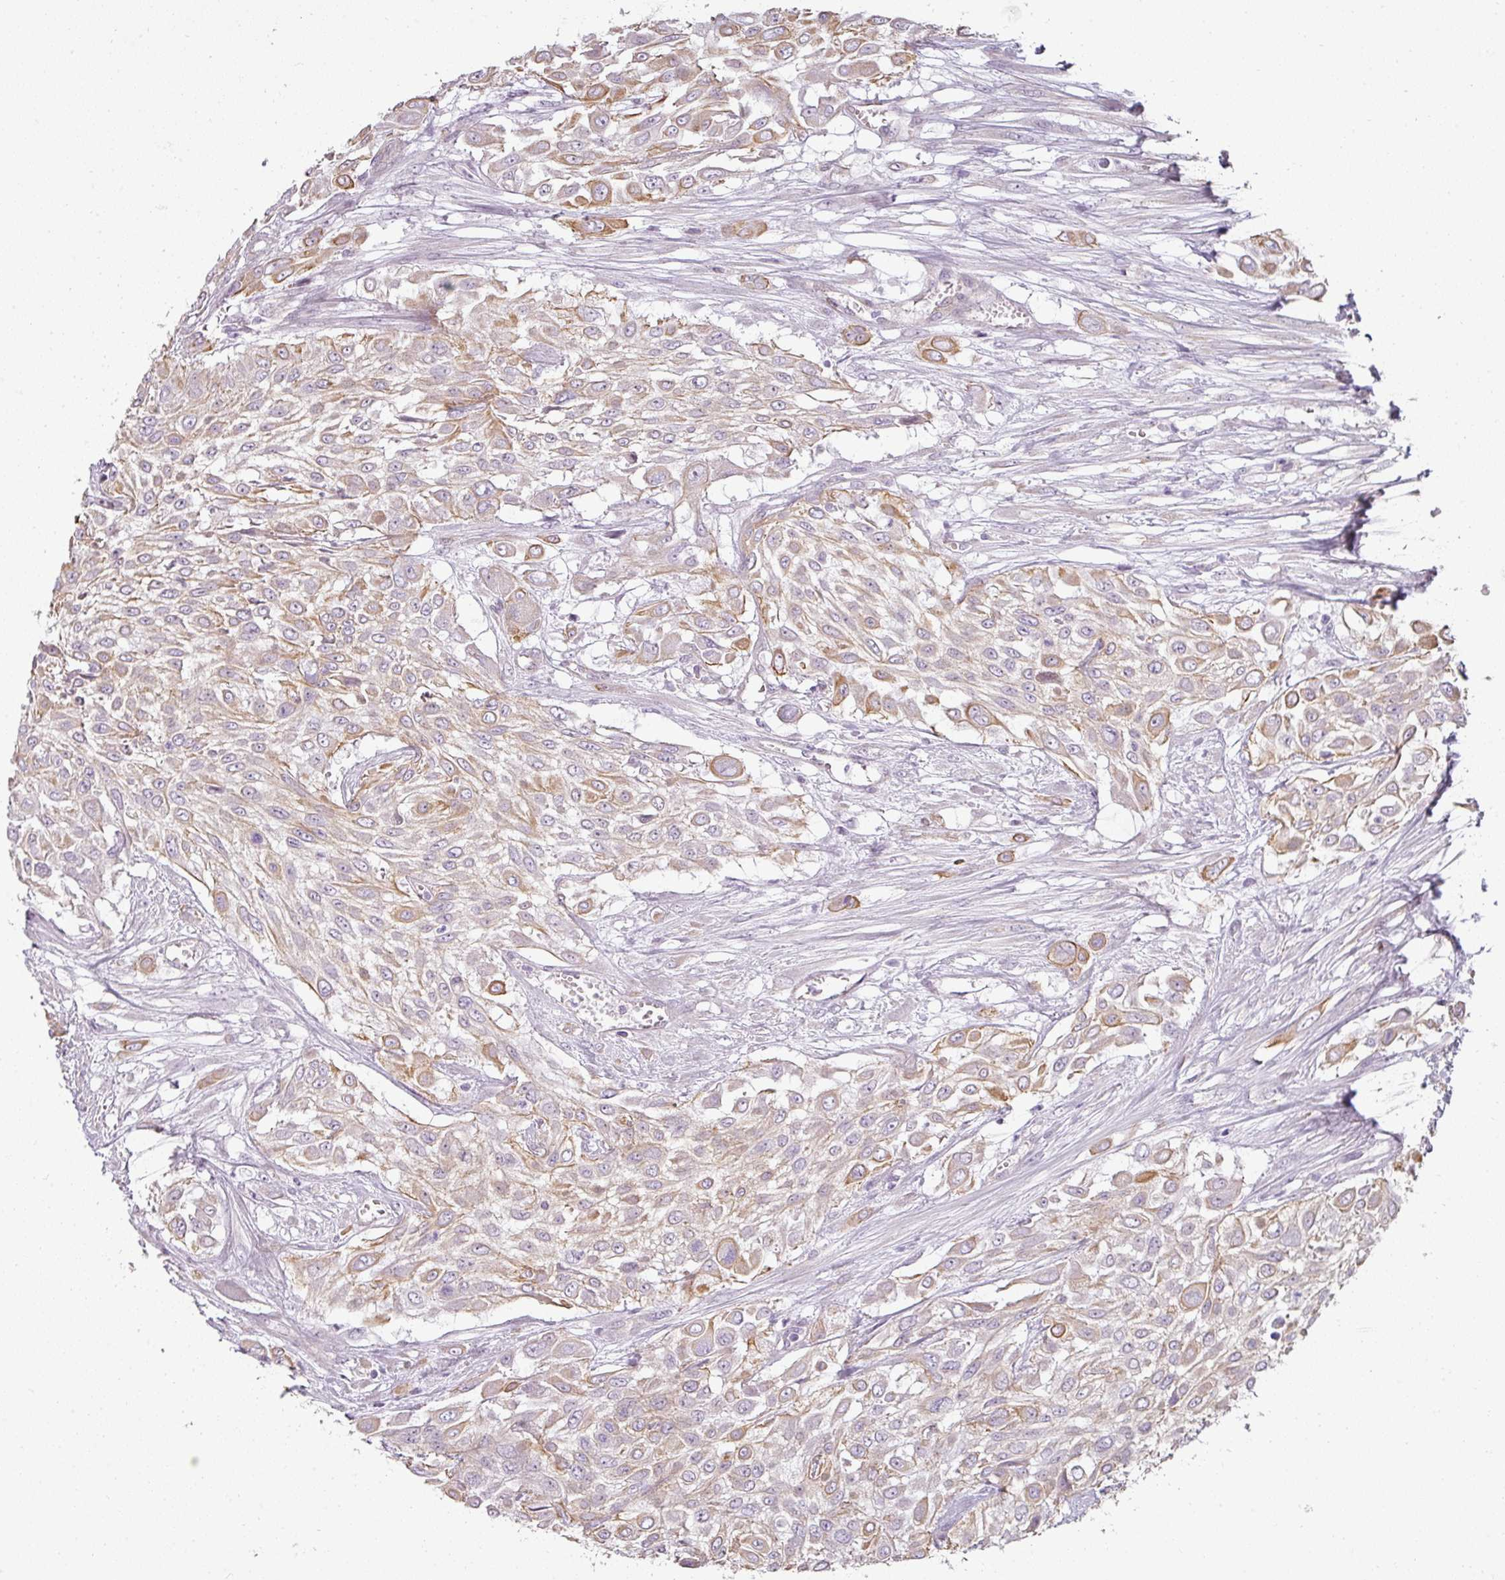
{"staining": {"intensity": "weak", "quantity": ">75%", "location": "cytoplasmic/membranous"}, "tissue": "urothelial cancer", "cell_type": "Tumor cells", "image_type": "cancer", "snomed": [{"axis": "morphology", "description": "Urothelial carcinoma, High grade"}, {"axis": "topography", "description": "Urinary bladder"}], "caption": "This histopathology image displays immunohistochemistry (IHC) staining of human high-grade urothelial carcinoma, with low weak cytoplasmic/membranous positivity in about >75% of tumor cells.", "gene": "ASB1", "patient": {"sex": "male", "age": 57}}